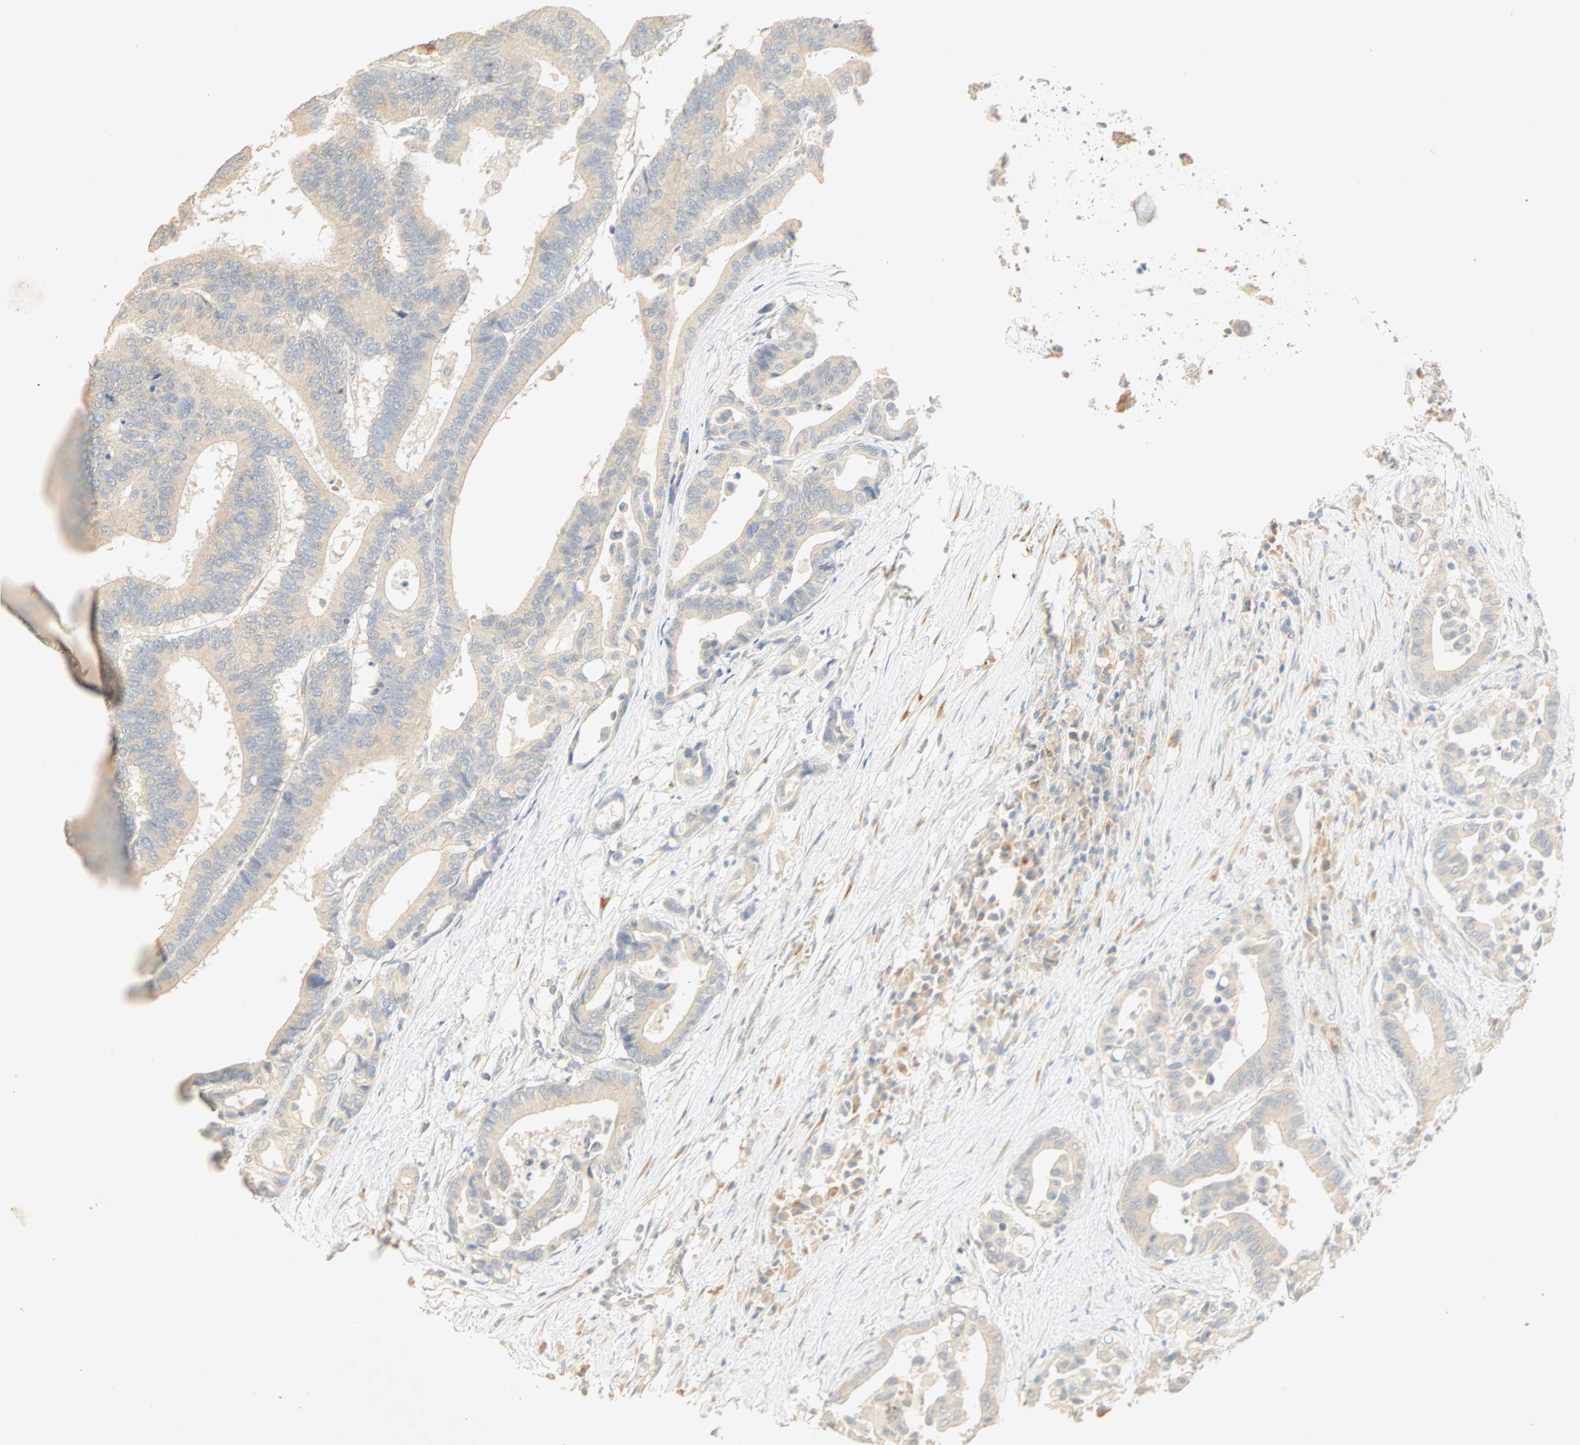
{"staining": {"intensity": "weak", "quantity": ">75%", "location": "cytoplasmic/membranous"}, "tissue": "colorectal cancer", "cell_type": "Tumor cells", "image_type": "cancer", "snomed": [{"axis": "morphology", "description": "Normal tissue, NOS"}, {"axis": "morphology", "description": "Adenocarcinoma, NOS"}, {"axis": "topography", "description": "Colon"}], "caption": "This histopathology image reveals IHC staining of human colorectal cancer (adenocarcinoma), with low weak cytoplasmic/membranous positivity in about >75% of tumor cells.", "gene": "SELENBP1", "patient": {"sex": "male", "age": 82}}